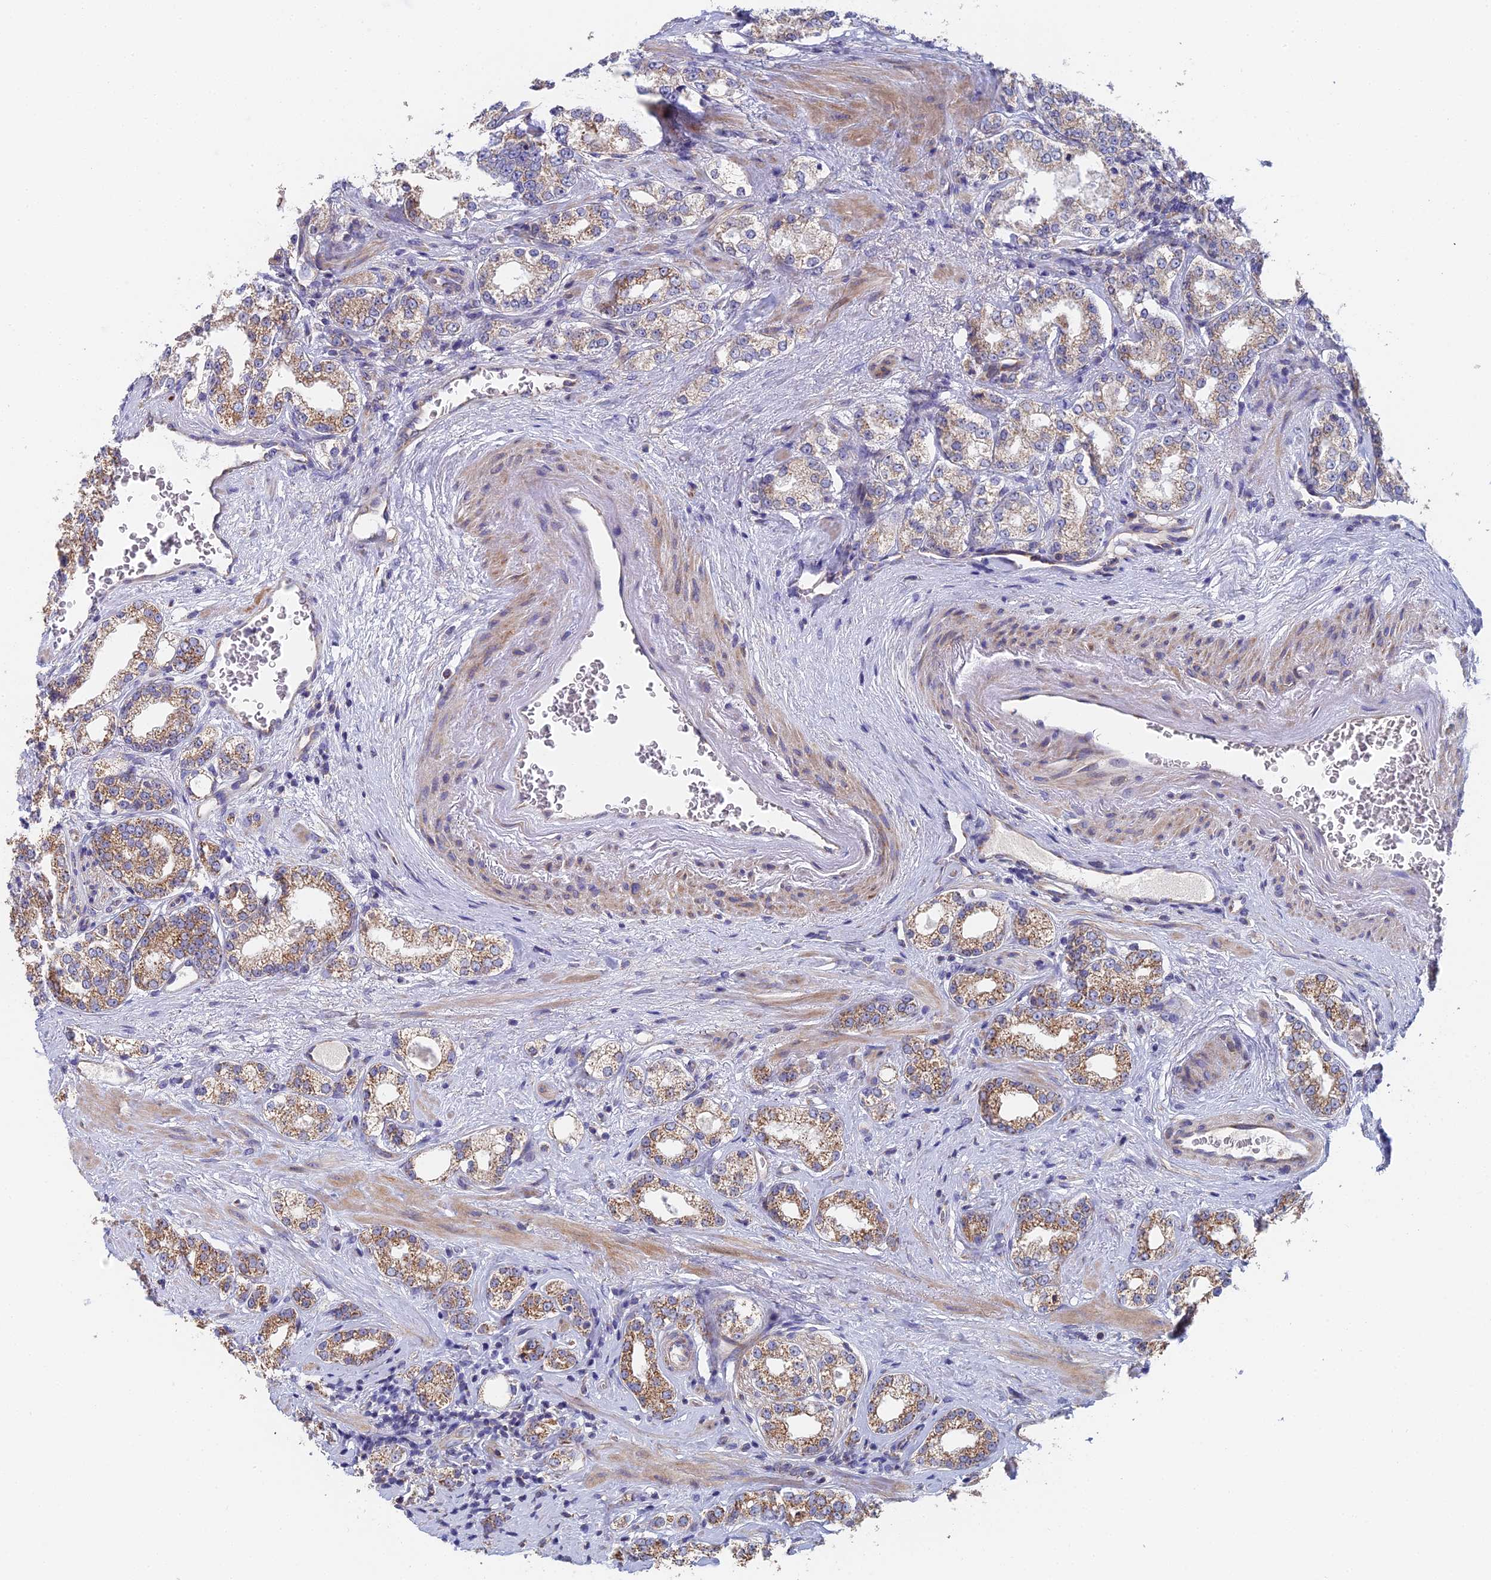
{"staining": {"intensity": "moderate", "quantity": "25%-75%", "location": "cytoplasmic/membranous"}, "tissue": "prostate cancer", "cell_type": "Tumor cells", "image_type": "cancer", "snomed": [{"axis": "morphology", "description": "Normal tissue, NOS"}, {"axis": "morphology", "description": "Adenocarcinoma, High grade"}, {"axis": "topography", "description": "Prostate"}], "caption": "This micrograph displays prostate cancer (high-grade adenocarcinoma) stained with immunohistochemistry to label a protein in brown. The cytoplasmic/membranous of tumor cells show moderate positivity for the protein. Nuclei are counter-stained blue.", "gene": "ECSIT", "patient": {"sex": "male", "age": 83}}